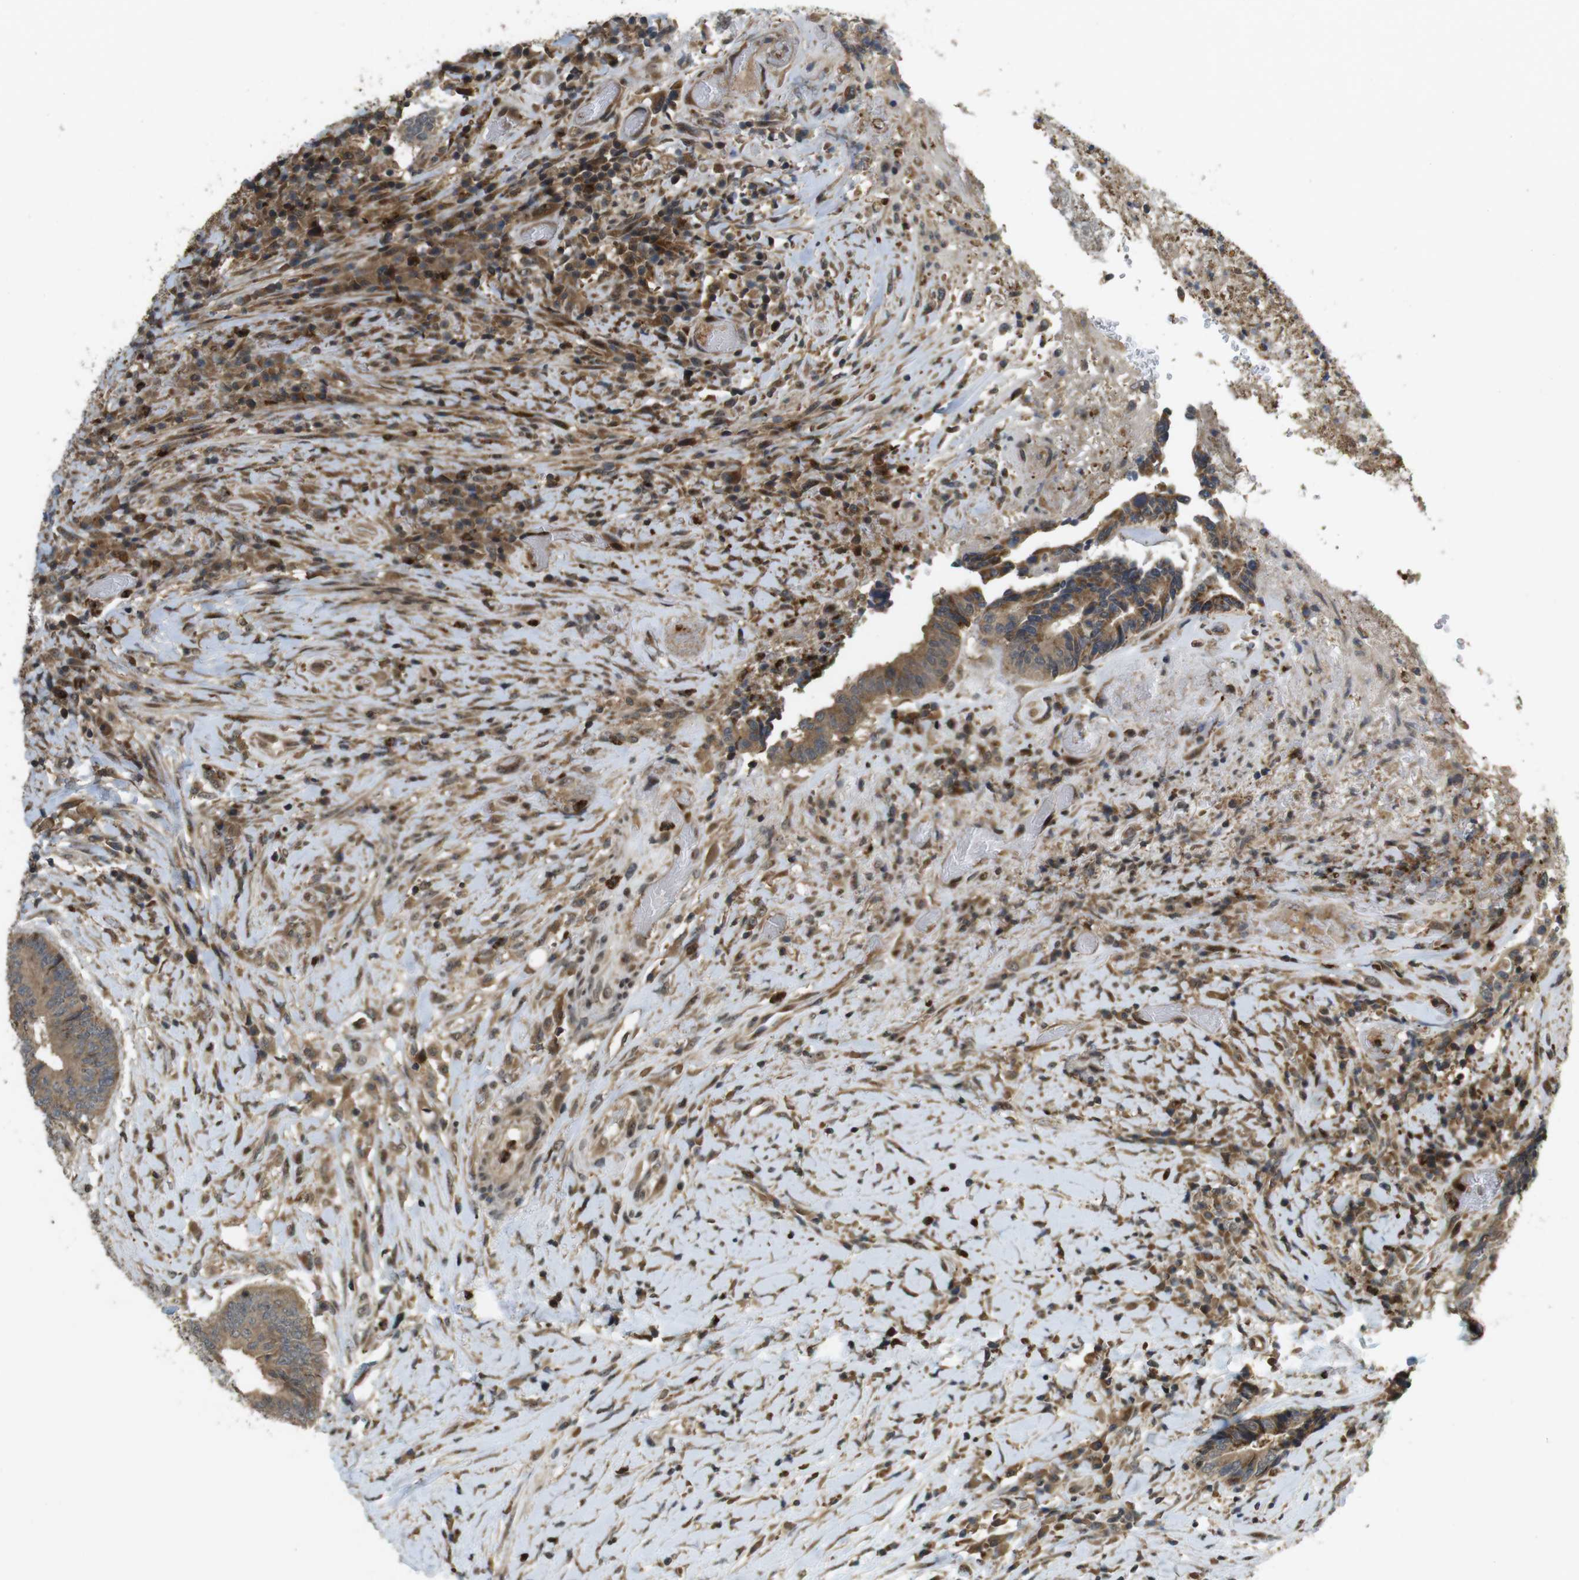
{"staining": {"intensity": "moderate", "quantity": ">75%", "location": "cytoplasmic/membranous"}, "tissue": "colorectal cancer", "cell_type": "Tumor cells", "image_type": "cancer", "snomed": [{"axis": "morphology", "description": "Adenocarcinoma, NOS"}, {"axis": "topography", "description": "Rectum"}], "caption": "Moderate cytoplasmic/membranous expression for a protein is identified in approximately >75% of tumor cells of colorectal cancer using immunohistochemistry.", "gene": "TMX3", "patient": {"sex": "male", "age": 63}}